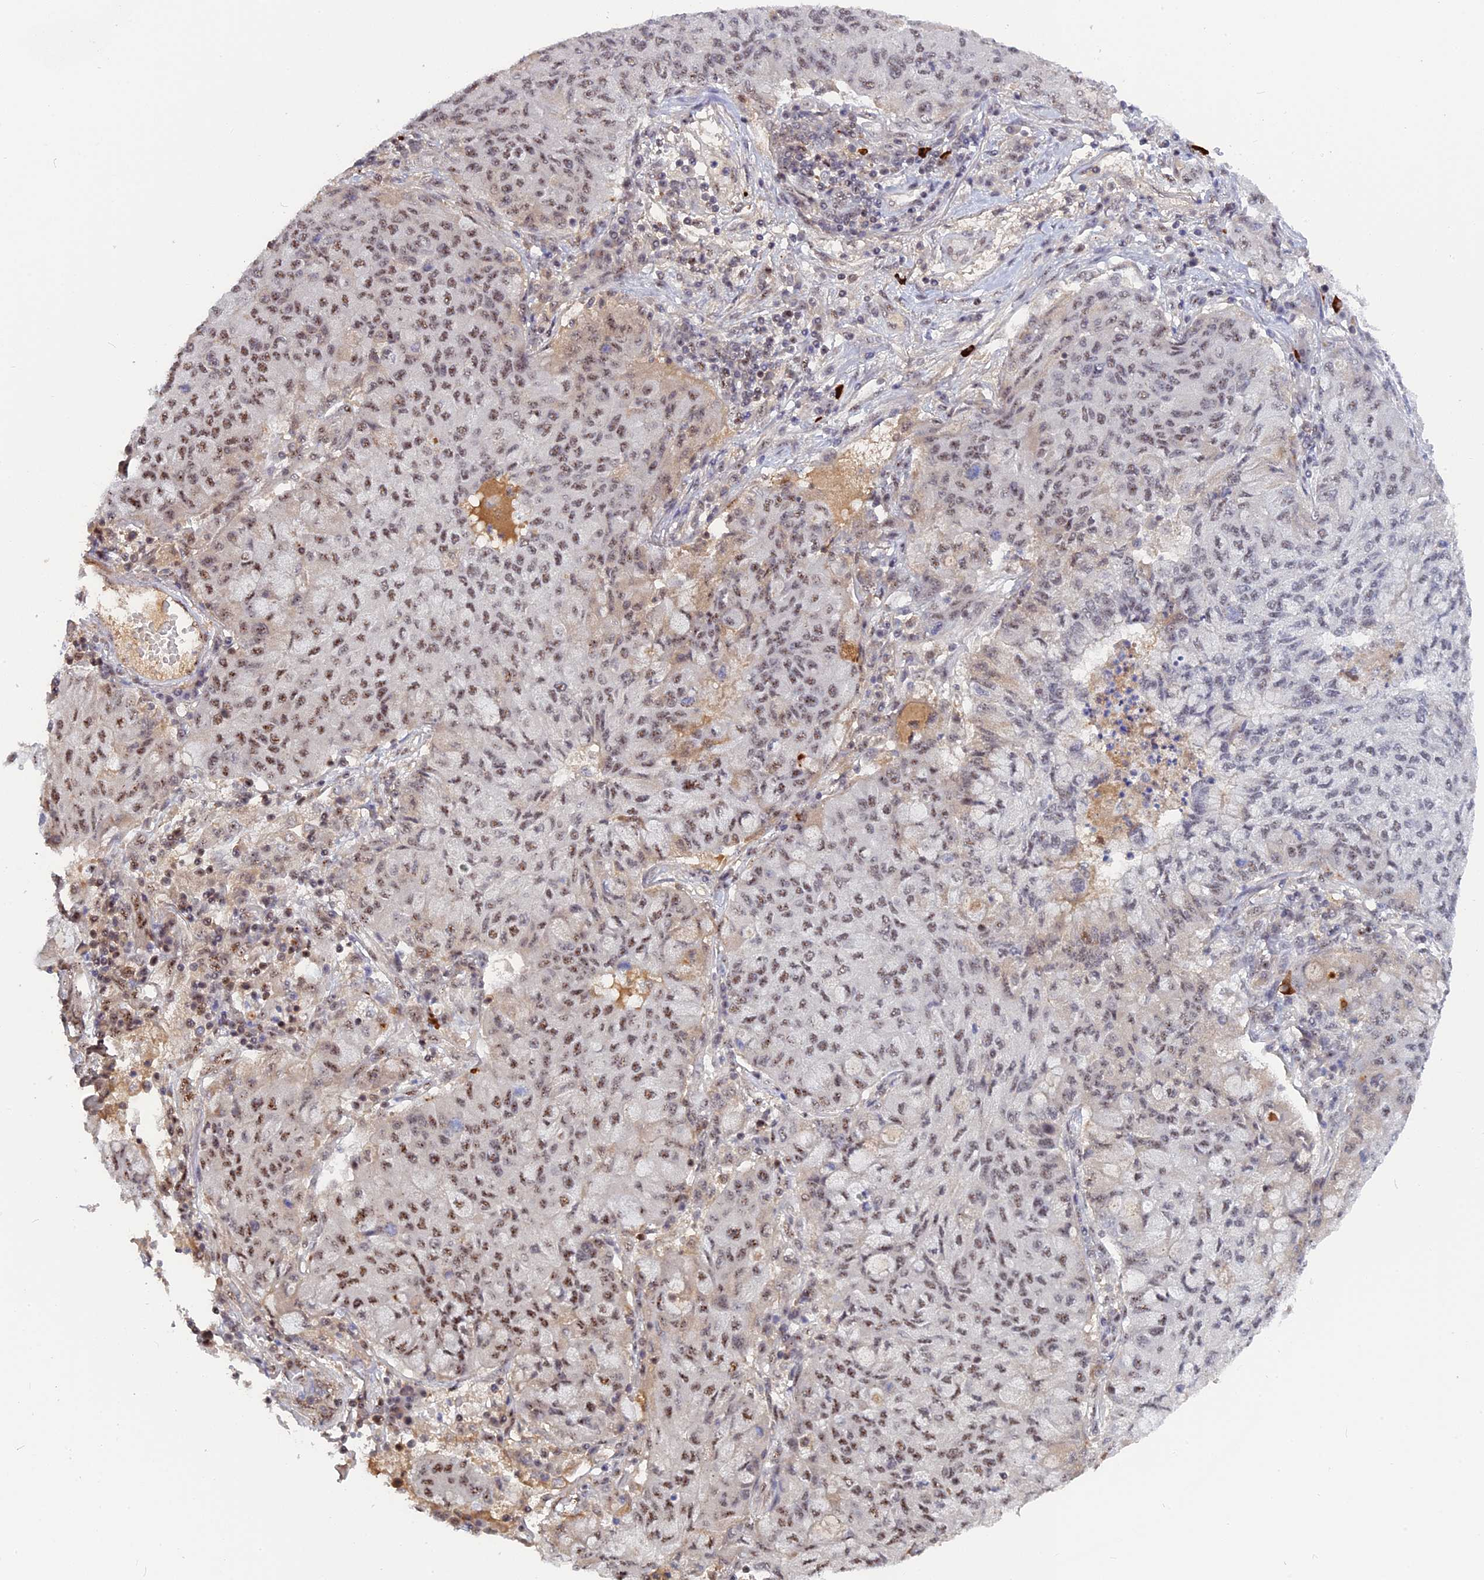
{"staining": {"intensity": "moderate", "quantity": "25%-75%", "location": "nuclear"}, "tissue": "lung cancer", "cell_type": "Tumor cells", "image_type": "cancer", "snomed": [{"axis": "morphology", "description": "Squamous cell carcinoma, NOS"}, {"axis": "topography", "description": "Lung"}], "caption": "Squamous cell carcinoma (lung) stained with immunohistochemistry (IHC) exhibits moderate nuclear staining in approximately 25%-75% of tumor cells.", "gene": "TAB1", "patient": {"sex": "male", "age": 74}}